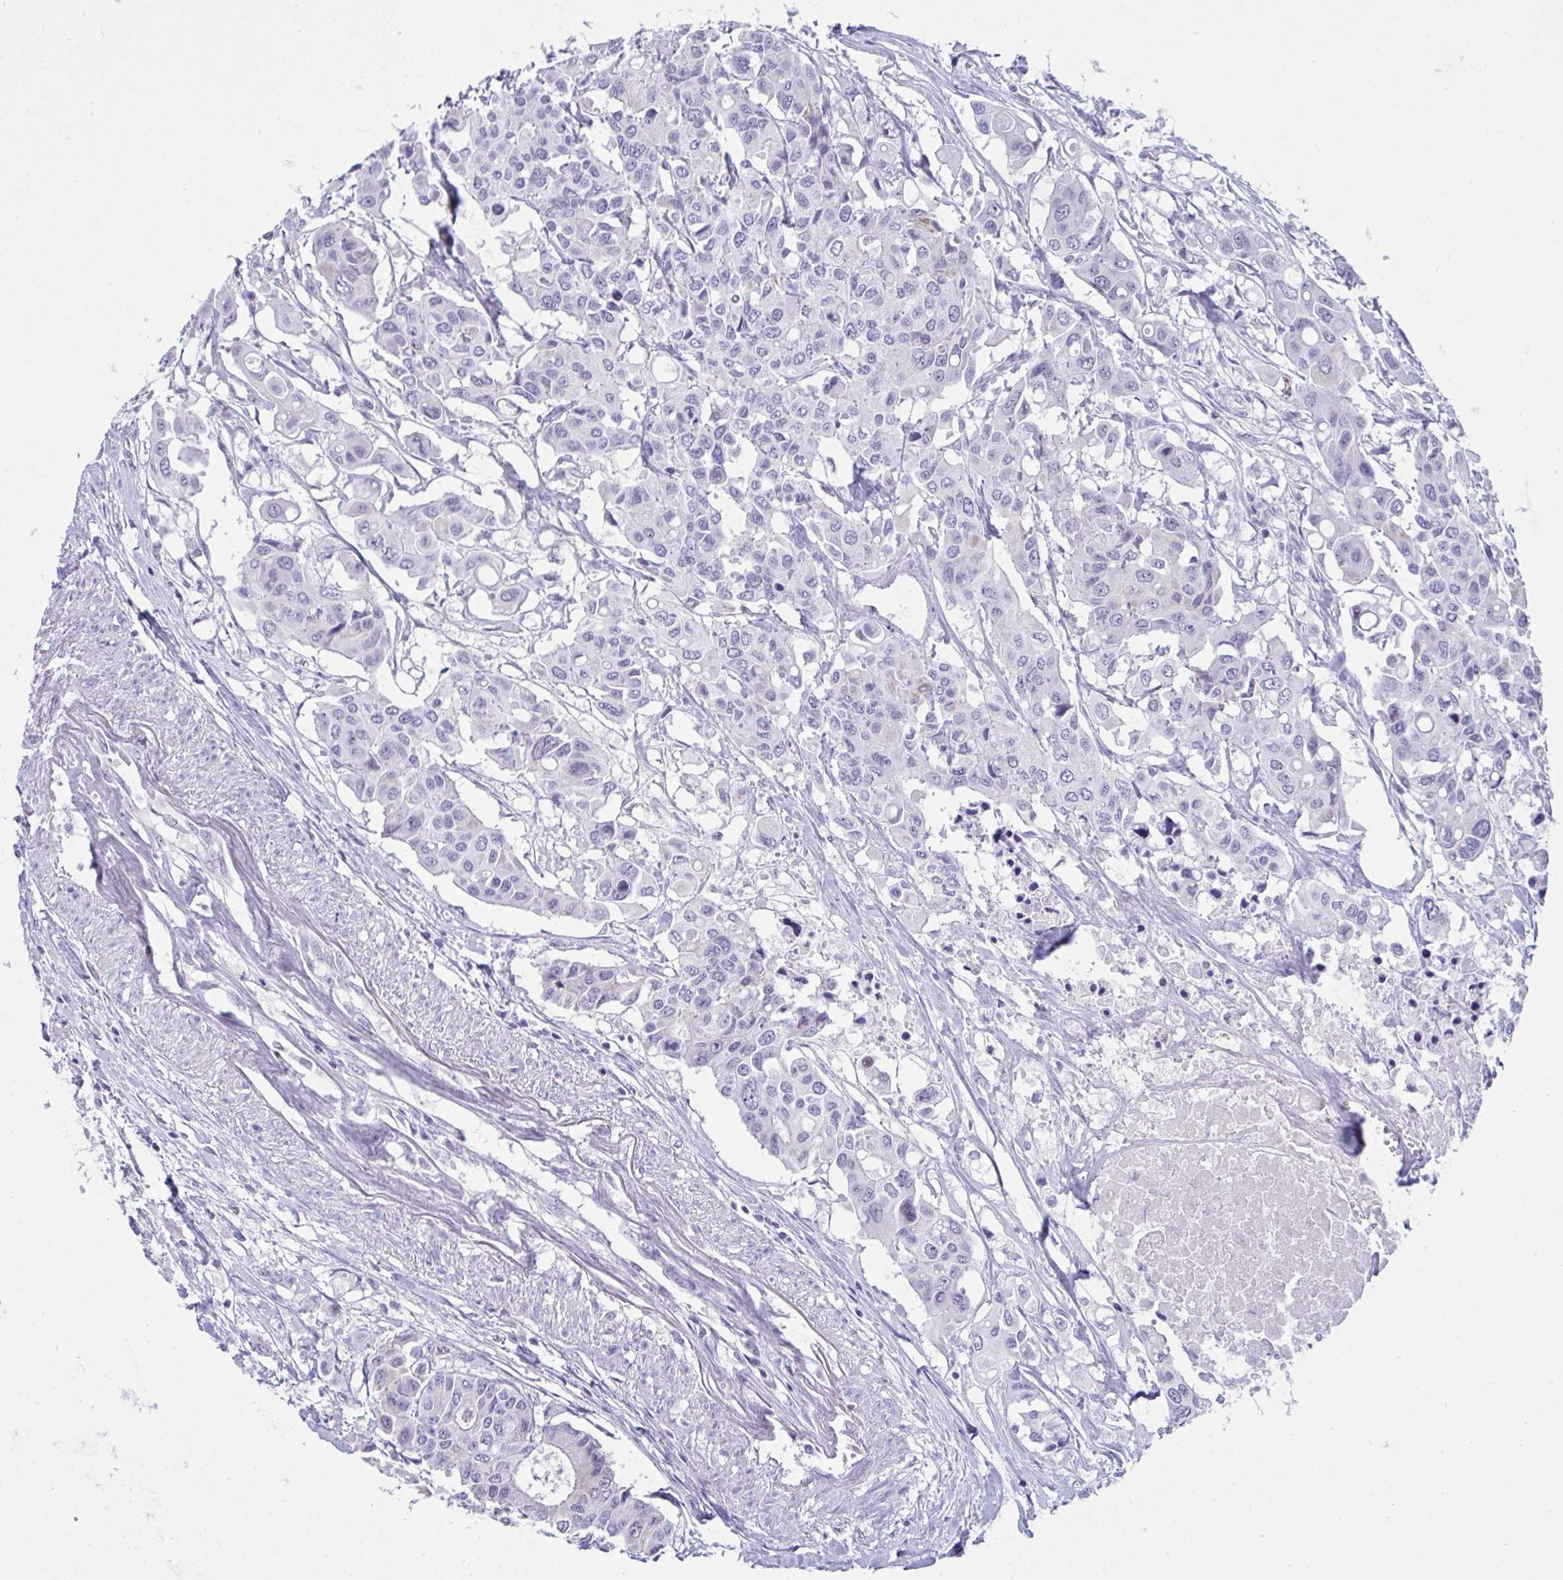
{"staining": {"intensity": "negative", "quantity": "none", "location": "none"}, "tissue": "colorectal cancer", "cell_type": "Tumor cells", "image_type": "cancer", "snomed": [{"axis": "morphology", "description": "Adenocarcinoma, NOS"}, {"axis": "topography", "description": "Colon"}], "caption": "Immunohistochemistry image of colorectal cancer (adenocarcinoma) stained for a protein (brown), which displays no expression in tumor cells.", "gene": "PLA2G12B", "patient": {"sex": "male", "age": 77}}